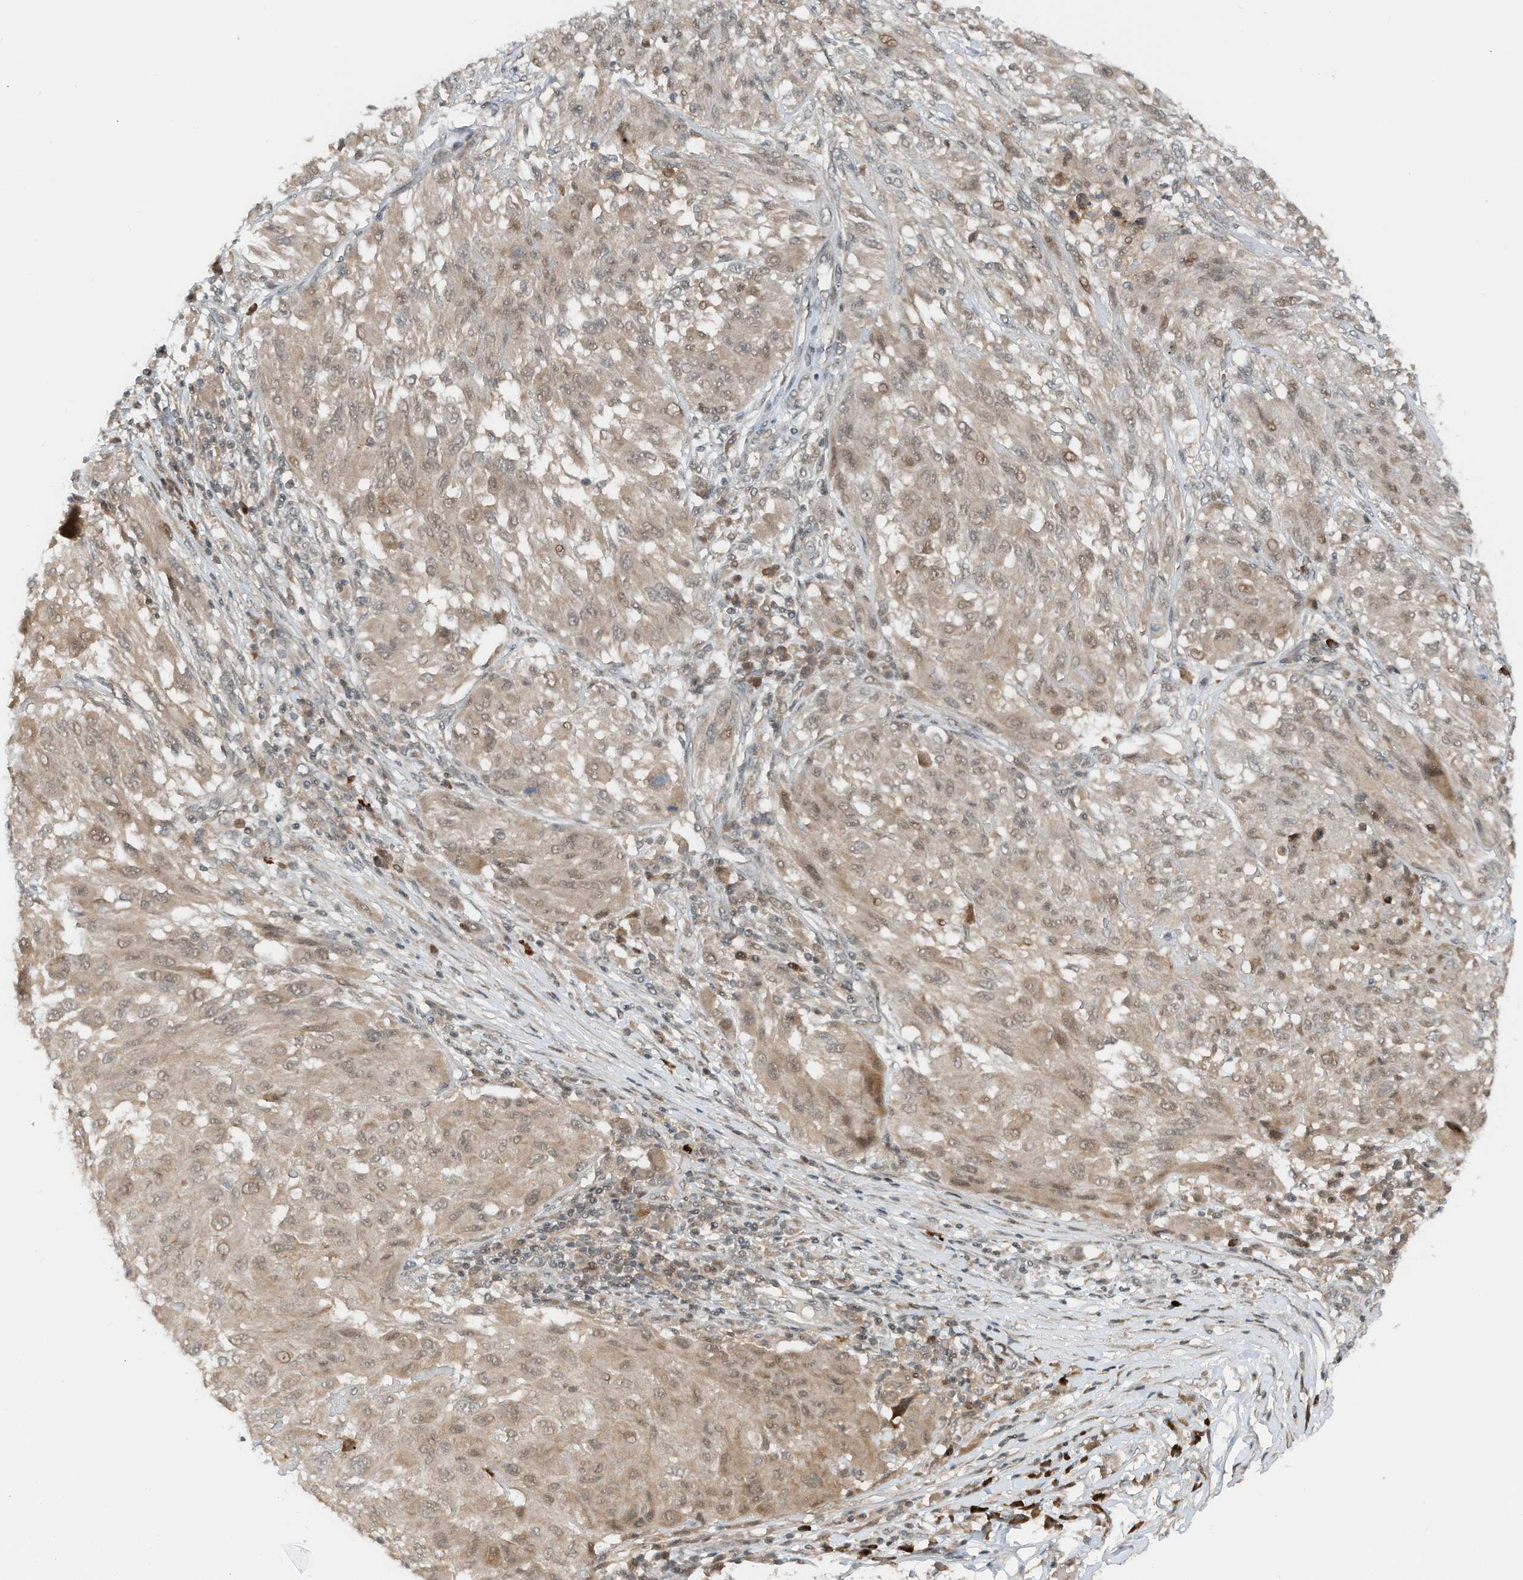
{"staining": {"intensity": "weak", "quantity": ">75%", "location": "cytoplasmic/membranous,nuclear"}, "tissue": "melanoma", "cell_type": "Tumor cells", "image_type": "cancer", "snomed": [{"axis": "morphology", "description": "Malignant melanoma, NOS"}, {"axis": "topography", "description": "Skin"}], "caption": "Immunohistochemistry photomicrograph of human melanoma stained for a protein (brown), which reveals low levels of weak cytoplasmic/membranous and nuclear expression in approximately >75% of tumor cells.", "gene": "RMND1", "patient": {"sex": "female", "age": 91}}